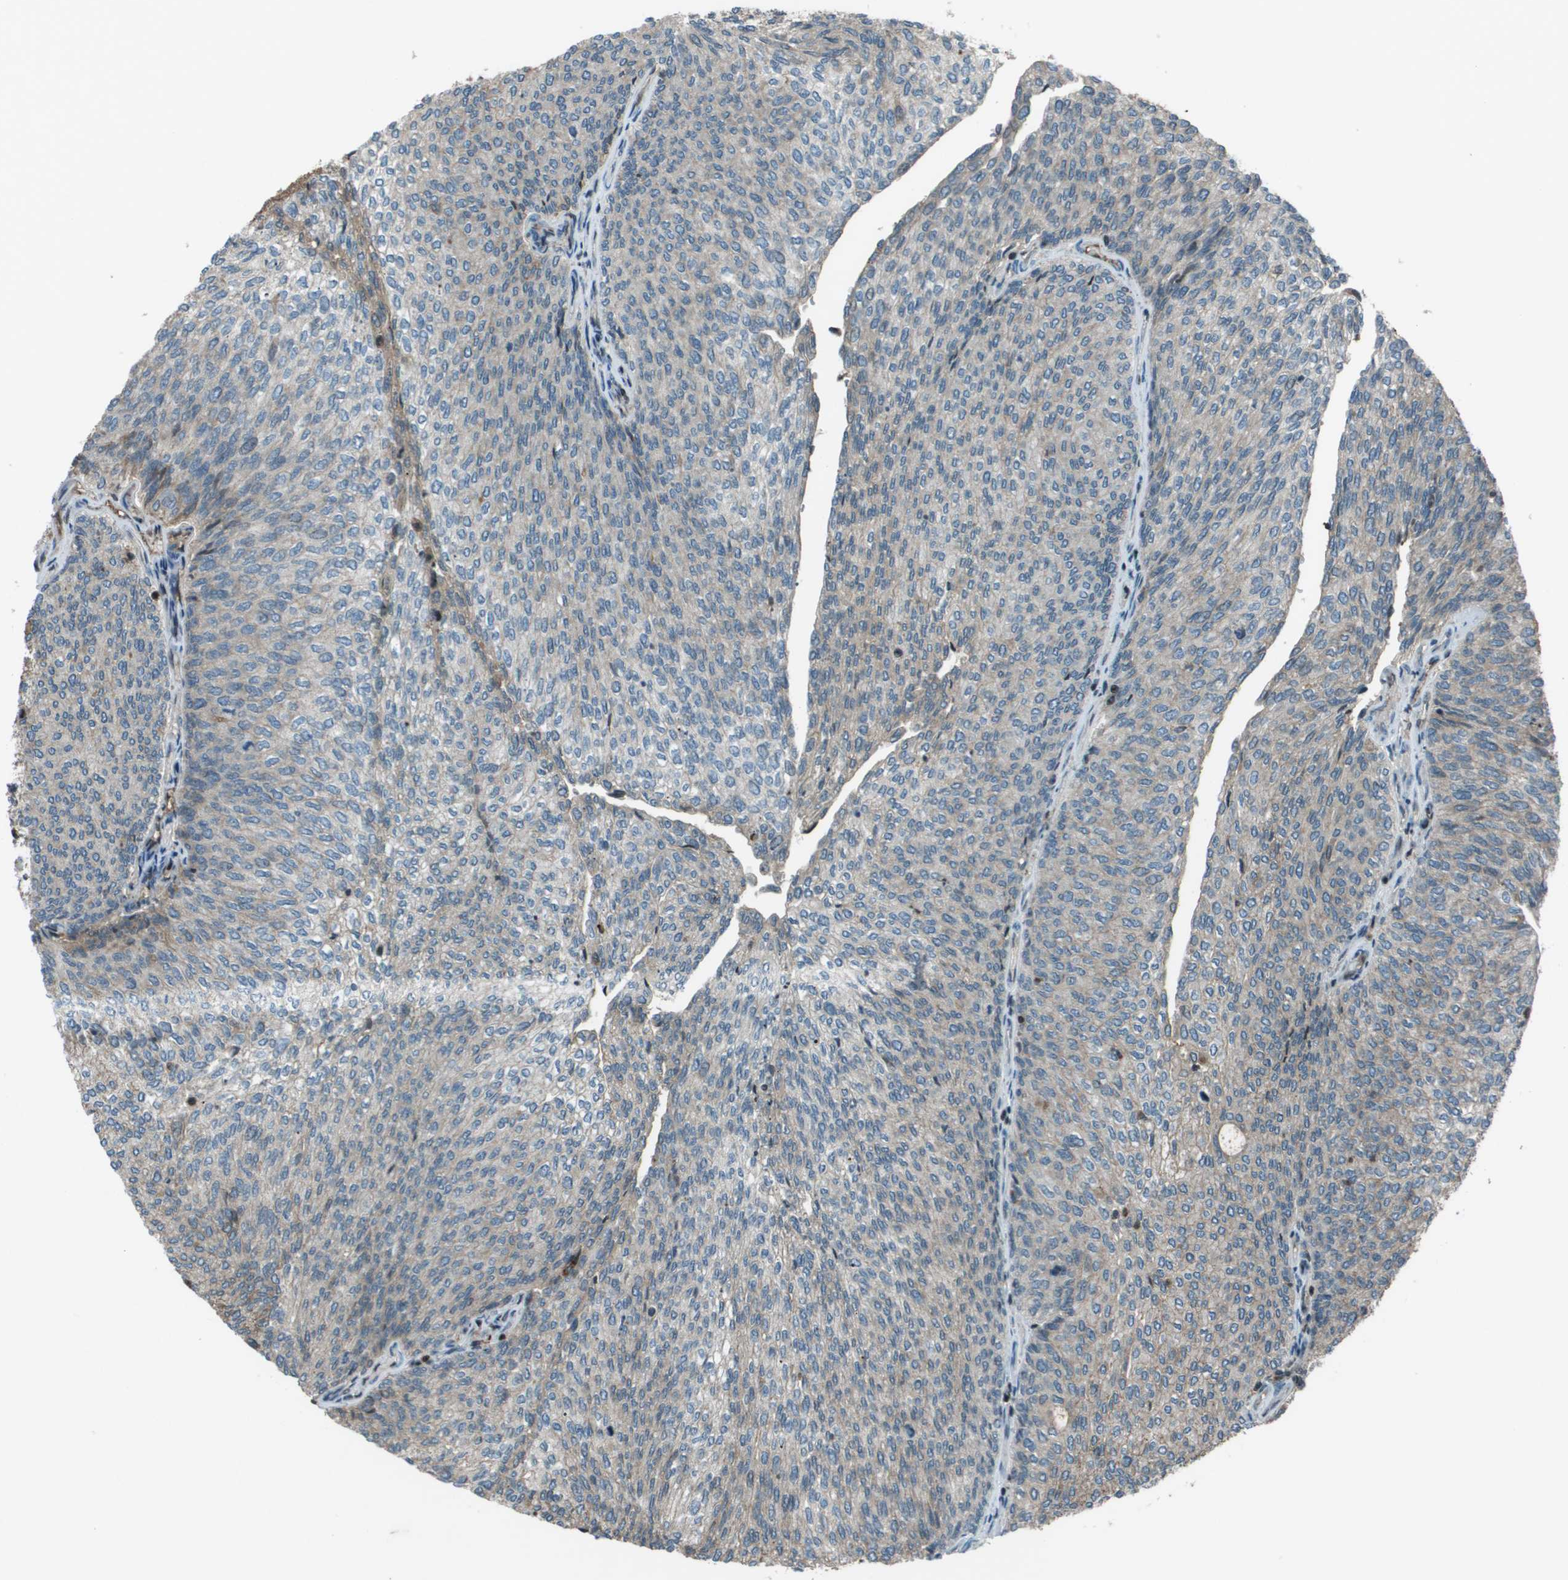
{"staining": {"intensity": "weak", "quantity": "<25%", "location": "cytoplasmic/membranous"}, "tissue": "urothelial cancer", "cell_type": "Tumor cells", "image_type": "cancer", "snomed": [{"axis": "morphology", "description": "Urothelial carcinoma, Low grade"}, {"axis": "topography", "description": "Urinary bladder"}], "caption": "This is a histopathology image of IHC staining of urothelial cancer, which shows no expression in tumor cells.", "gene": "CXCL12", "patient": {"sex": "female", "age": 79}}